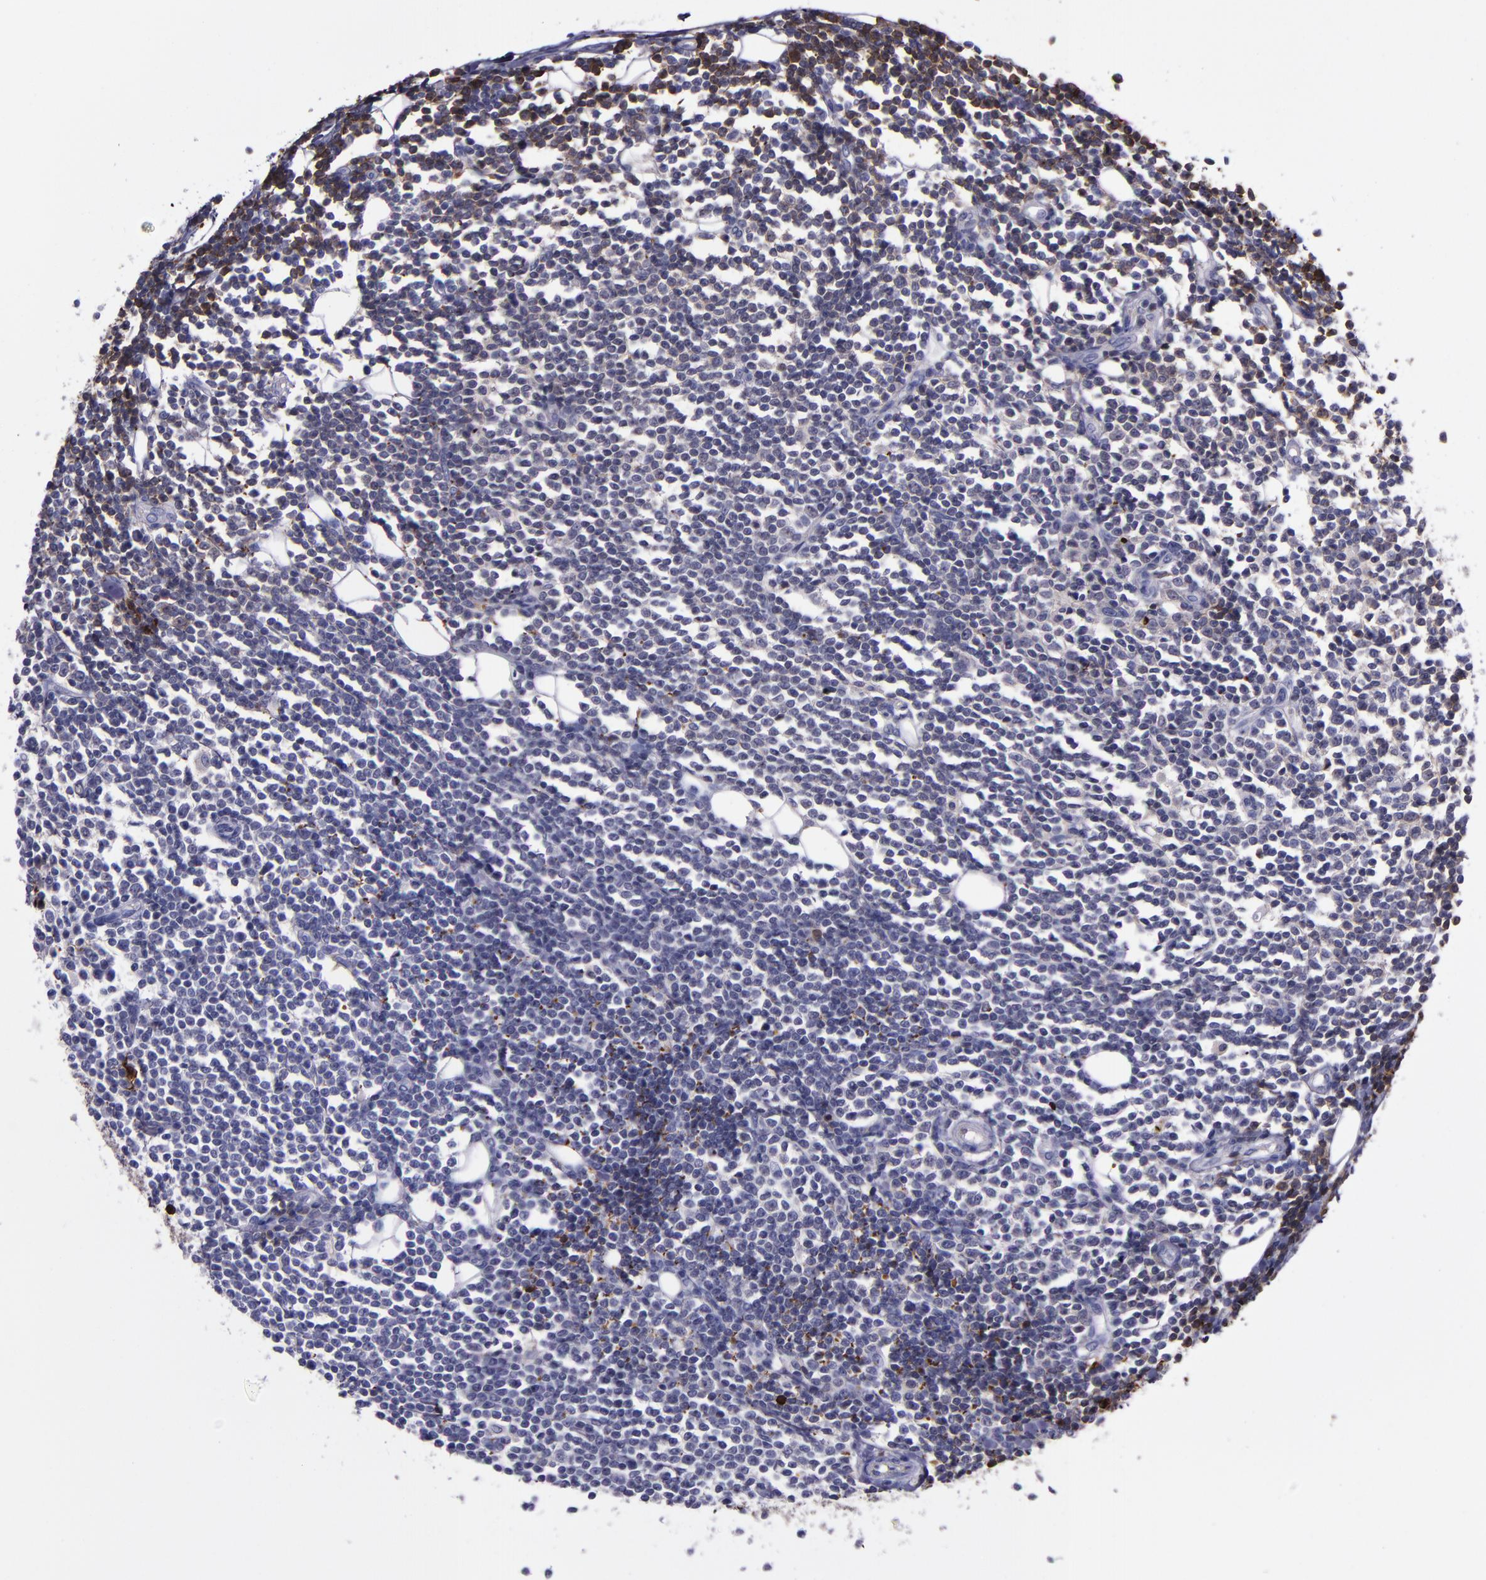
{"staining": {"intensity": "negative", "quantity": "none", "location": "none"}, "tissue": "lymphoma", "cell_type": "Tumor cells", "image_type": "cancer", "snomed": [{"axis": "morphology", "description": "Malignant lymphoma, non-Hodgkin's type, Low grade"}, {"axis": "topography", "description": "Soft tissue"}], "caption": "An immunohistochemistry (IHC) image of lymphoma is shown. There is no staining in tumor cells of lymphoma. The staining was performed using DAB to visualize the protein expression in brown, while the nuclei were stained in blue with hematoxylin (Magnification: 20x).", "gene": "APOH", "patient": {"sex": "male", "age": 92}}